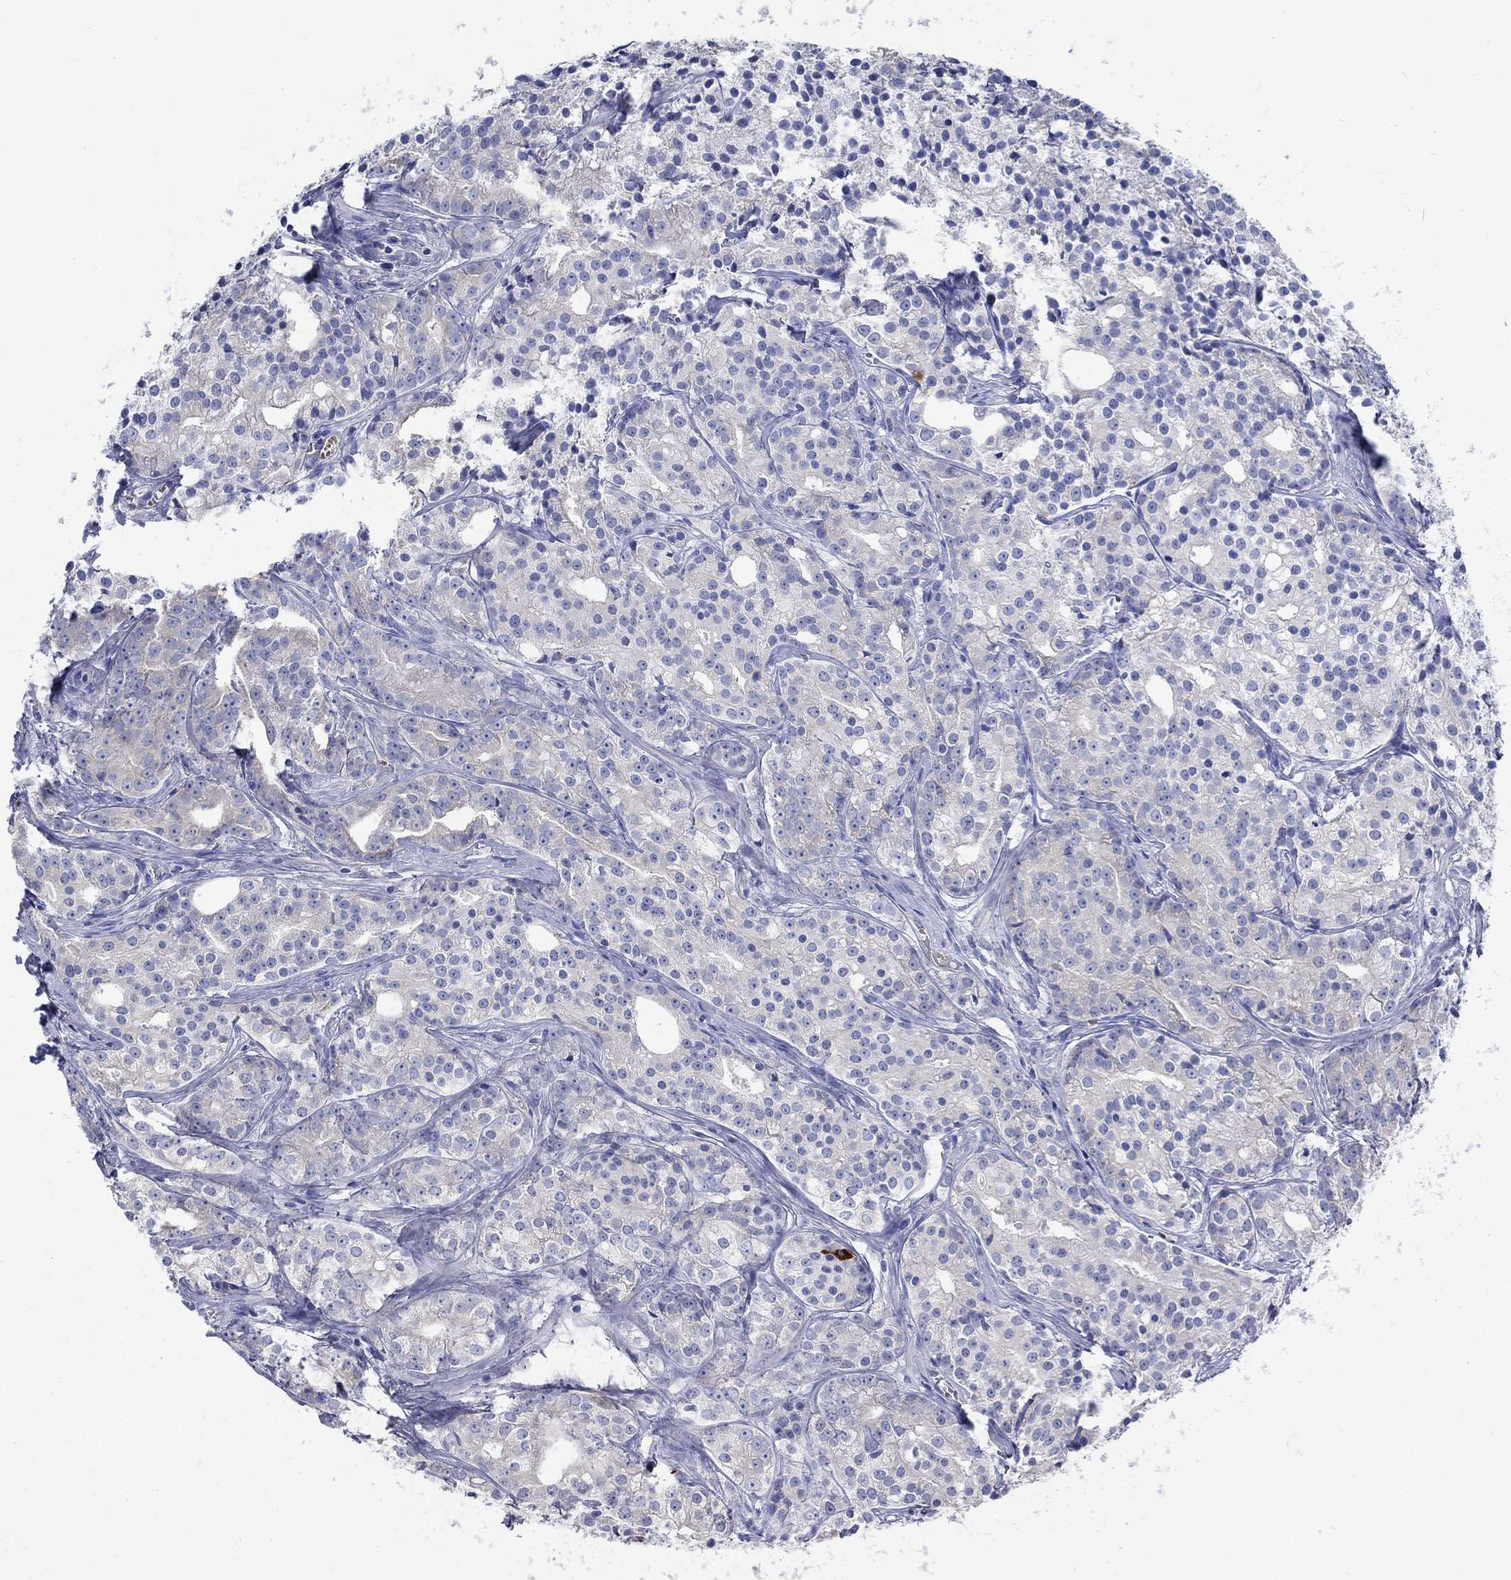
{"staining": {"intensity": "negative", "quantity": "none", "location": "none"}, "tissue": "prostate cancer", "cell_type": "Tumor cells", "image_type": "cancer", "snomed": [{"axis": "morphology", "description": "Adenocarcinoma, Medium grade"}, {"axis": "topography", "description": "Prostate"}], "caption": "This is an immunohistochemistry (IHC) micrograph of human prostate cancer. There is no expression in tumor cells.", "gene": "KCNA1", "patient": {"sex": "male", "age": 74}}